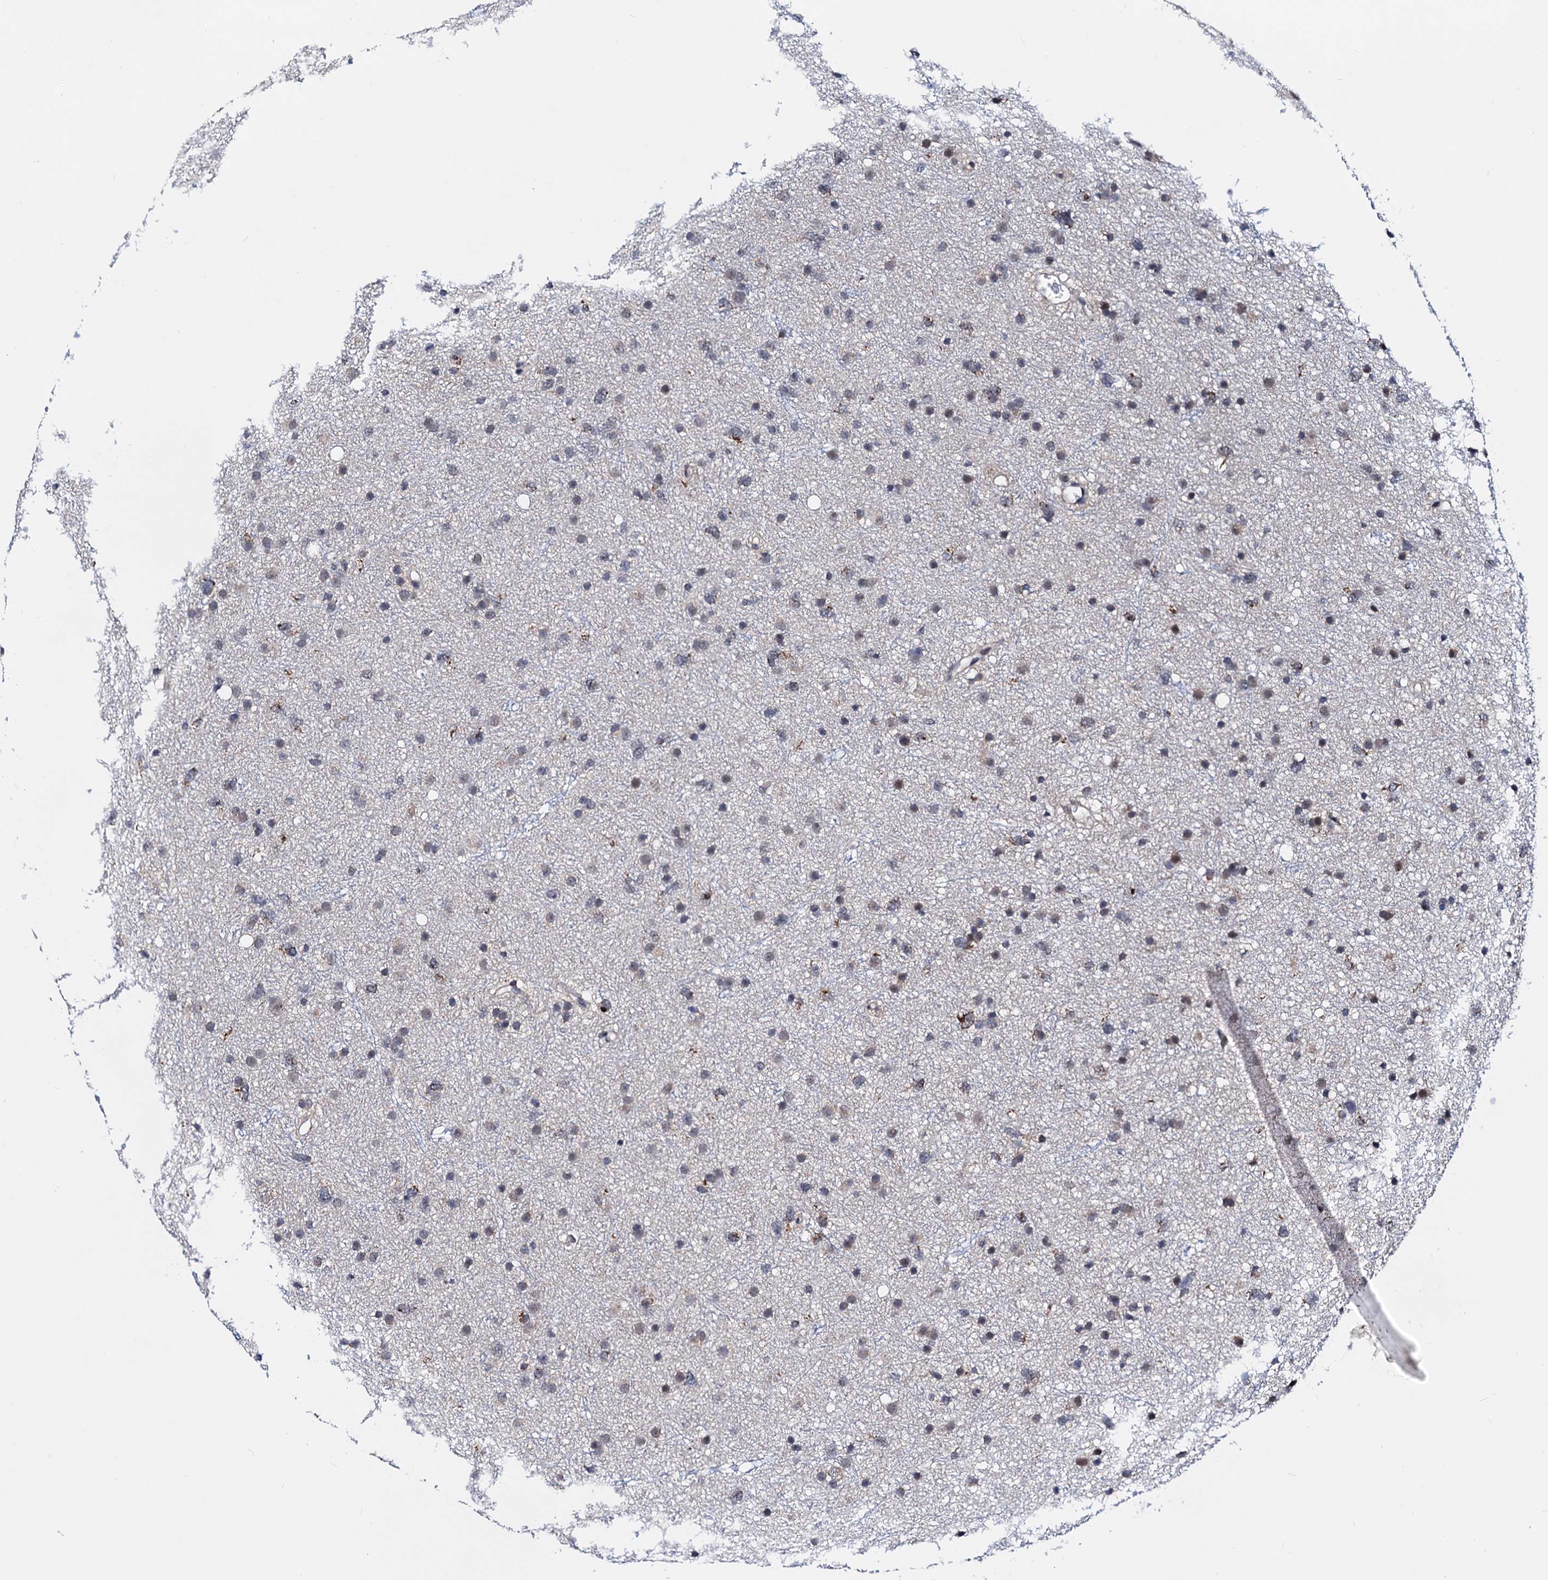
{"staining": {"intensity": "weak", "quantity": "<25%", "location": "cytoplasmic/membranous"}, "tissue": "glioma", "cell_type": "Tumor cells", "image_type": "cancer", "snomed": [{"axis": "morphology", "description": "Glioma, malignant, Low grade"}, {"axis": "topography", "description": "Cerebral cortex"}], "caption": "Immunohistochemistry (IHC) histopathology image of neoplastic tissue: malignant glioma (low-grade) stained with DAB (3,3'-diaminobenzidine) reveals no significant protein expression in tumor cells.", "gene": "COA4", "patient": {"sex": "female", "age": 39}}